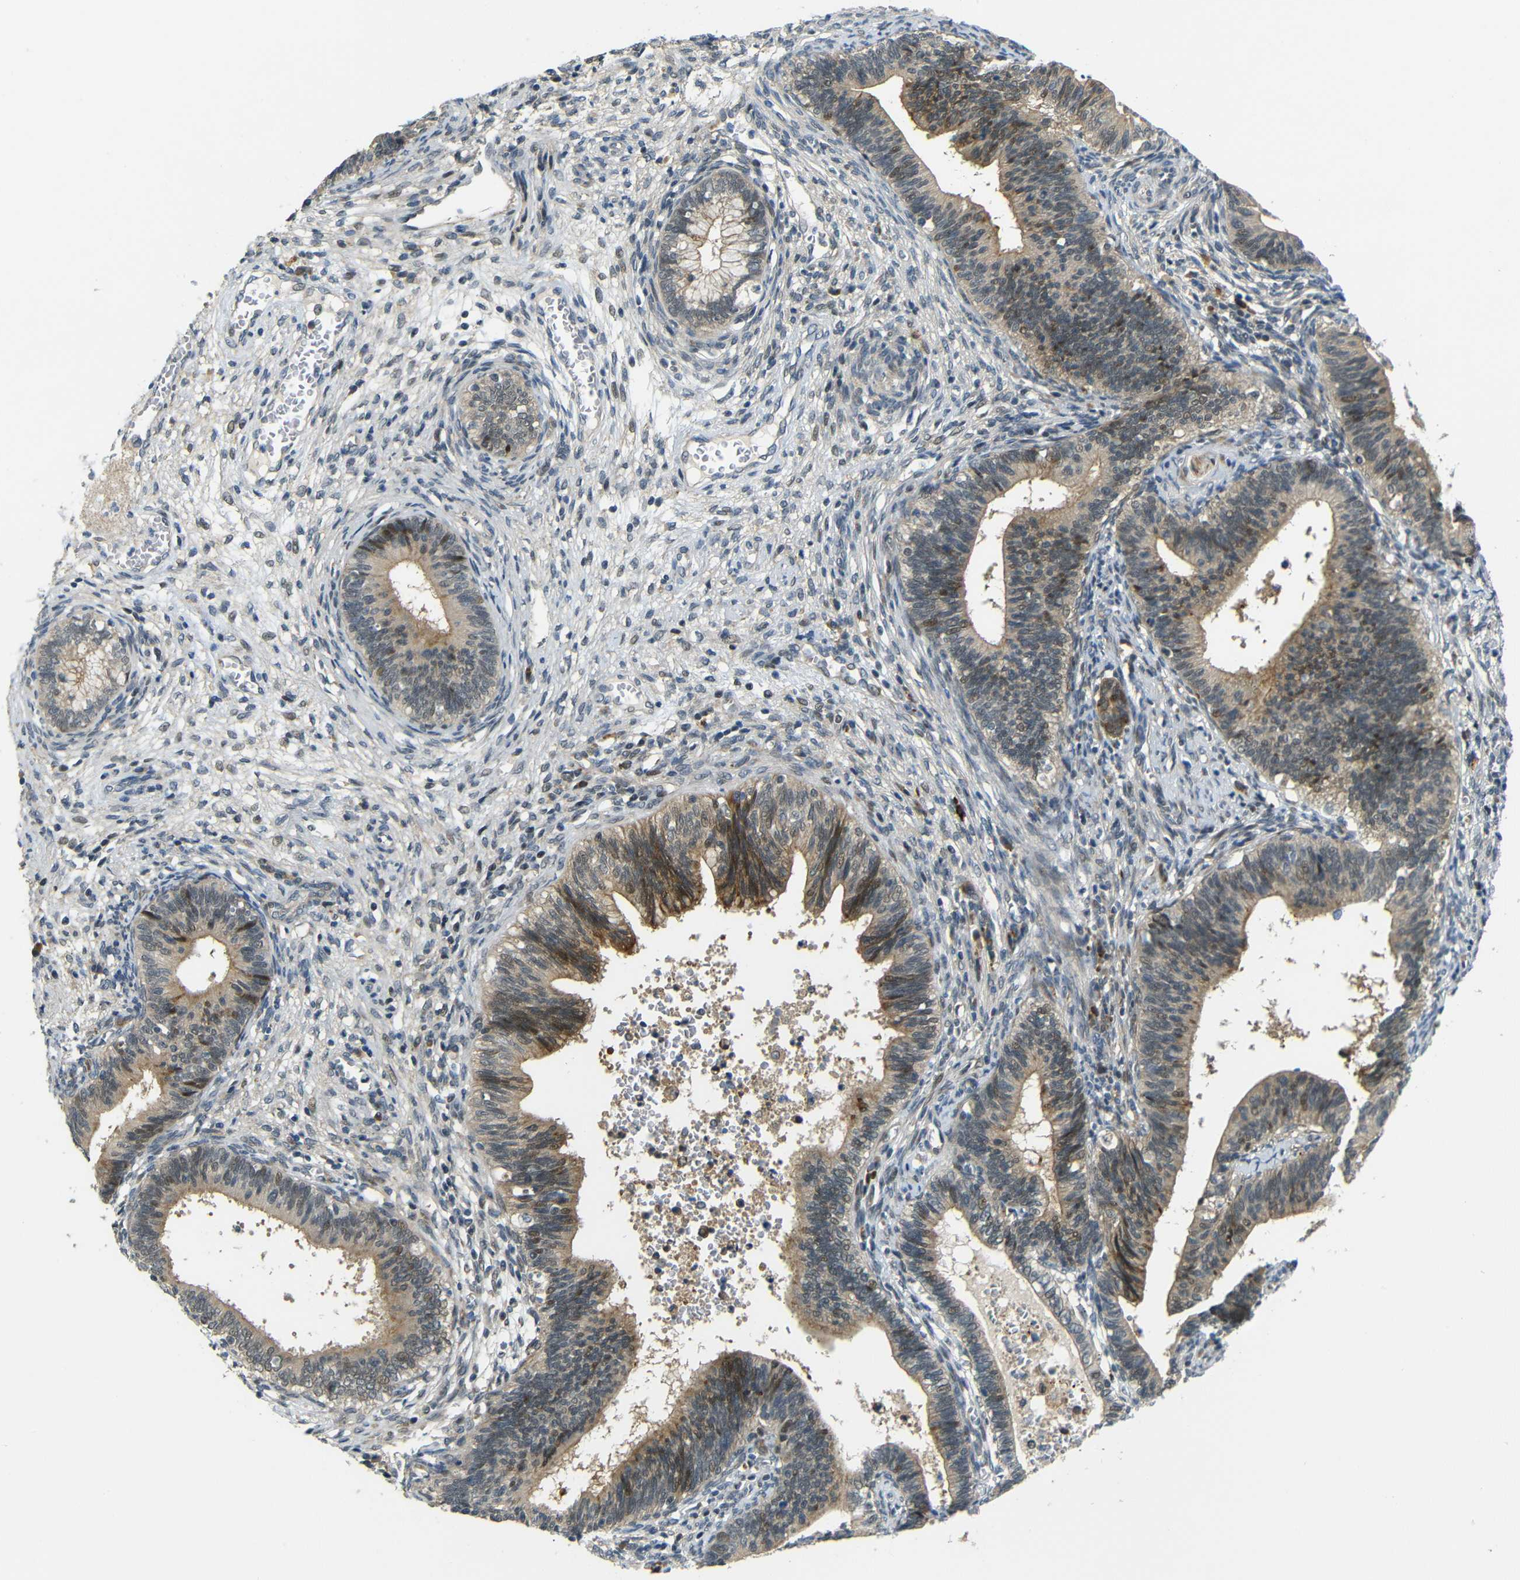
{"staining": {"intensity": "moderate", "quantity": ">75%", "location": "cytoplasmic/membranous,nuclear"}, "tissue": "cervical cancer", "cell_type": "Tumor cells", "image_type": "cancer", "snomed": [{"axis": "morphology", "description": "Adenocarcinoma, NOS"}, {"axis": "topography", "description": "Cervix"}], "caption": "About >75% of tumor cells in human cervical cancer show moderate cytoplasmic/membranous and nuclear protein positivity as visualized by brown immunohistochemical staining.", "gene": "SYDE1", "patient": {"sex": "female", "age": 44}}